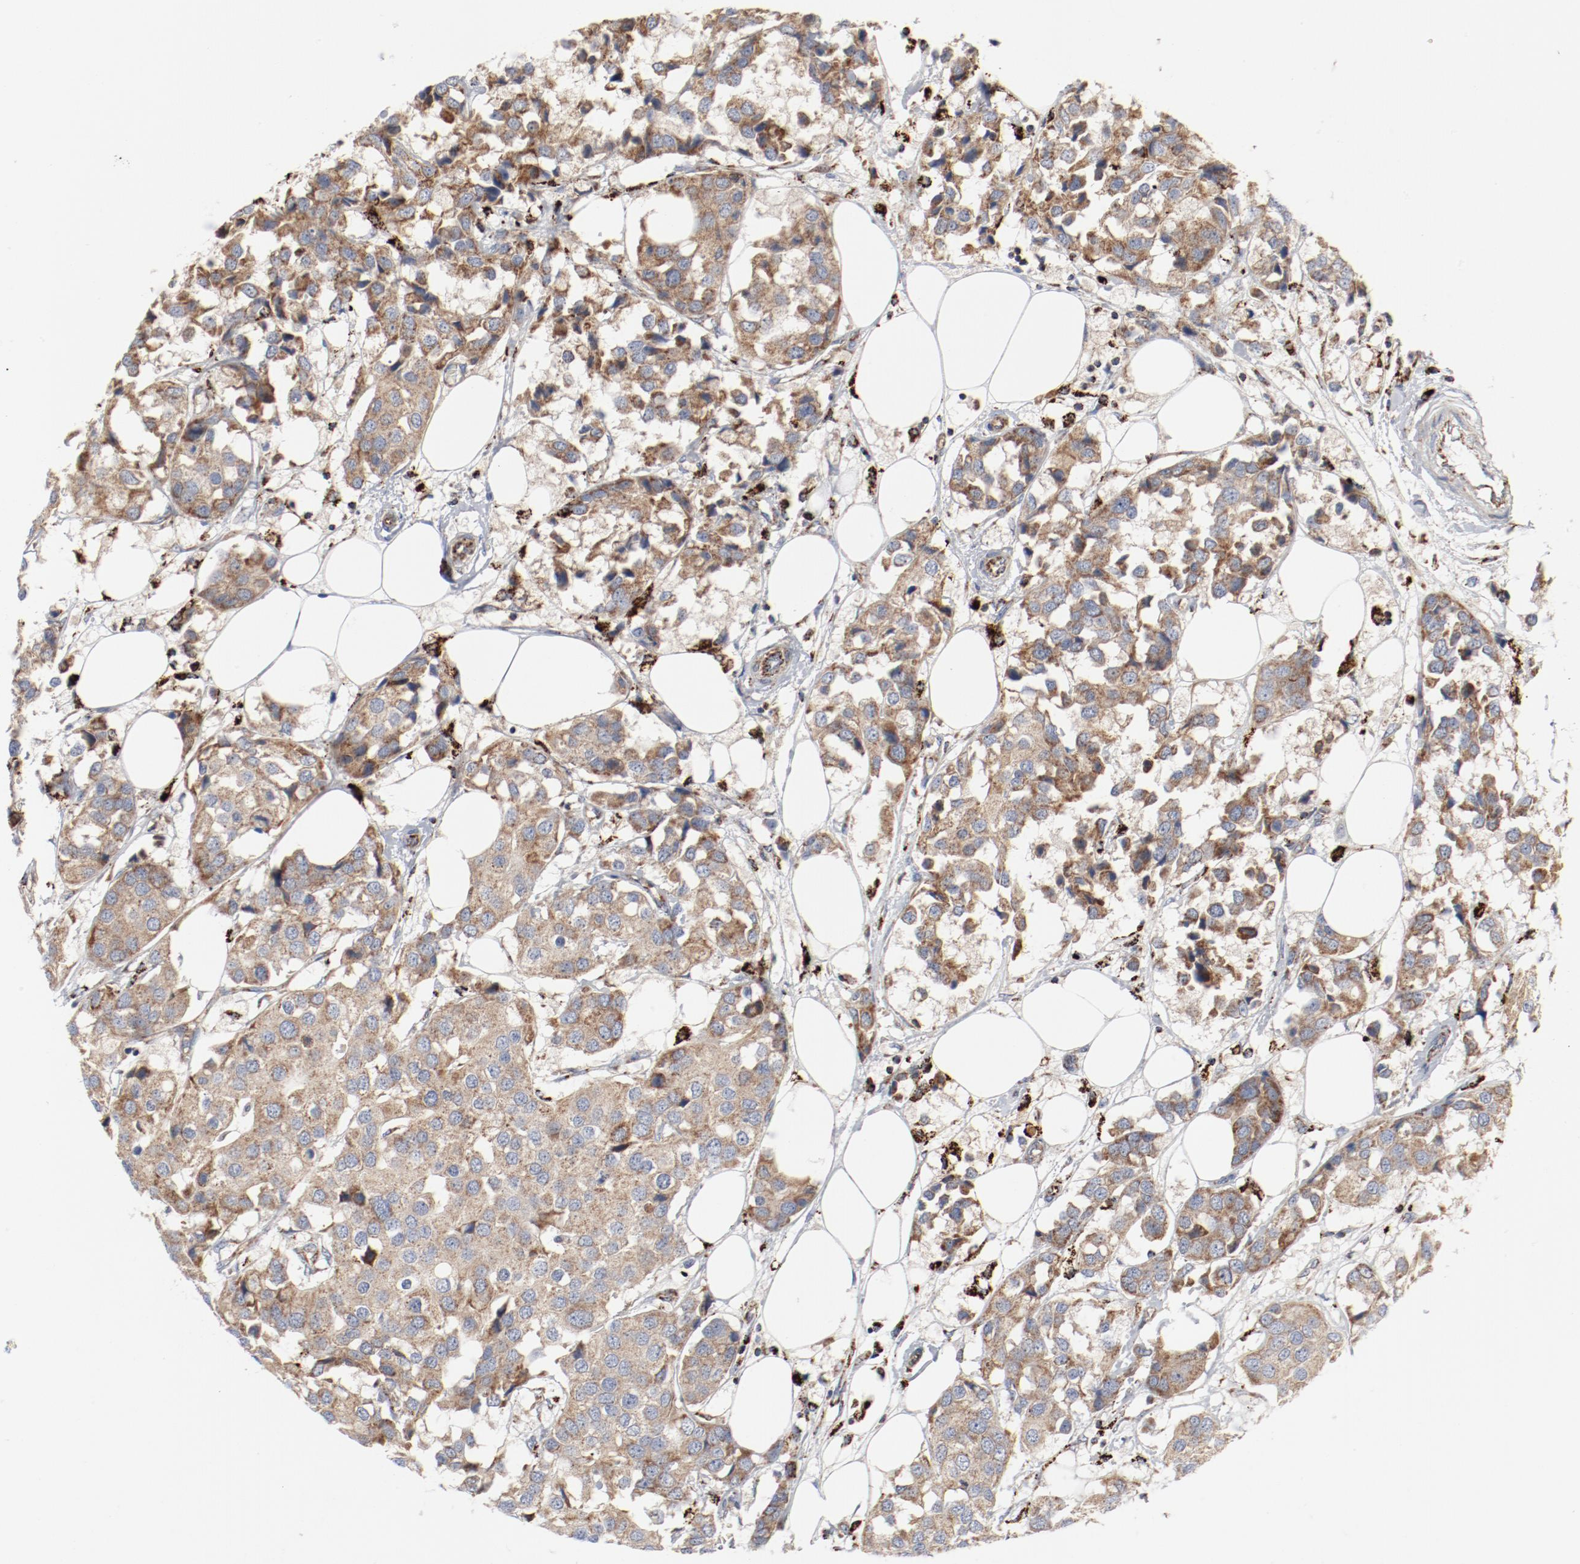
{"staining": {"intensity": "moderate", "quantity": ">75%", "location": "cytoplasmic/membranous"}, "tissue": "breast cancer", "cell_type": "Tumor cells", "image_type": "cancer", "snomed": [{"axis": "morphology", "description": "Duct carcinoma"}, {"axis": "topography", "description": "Breast"}], "caption": "Human breast cancer (intraductal carcinoma) stained for a protein (brown) demonstrates moderate cytoplasmic/membranous positive positivity in approximately >75% of tumor cells.", "gene": "SETD3", "patient": {"sex": "female", "age": 80}}